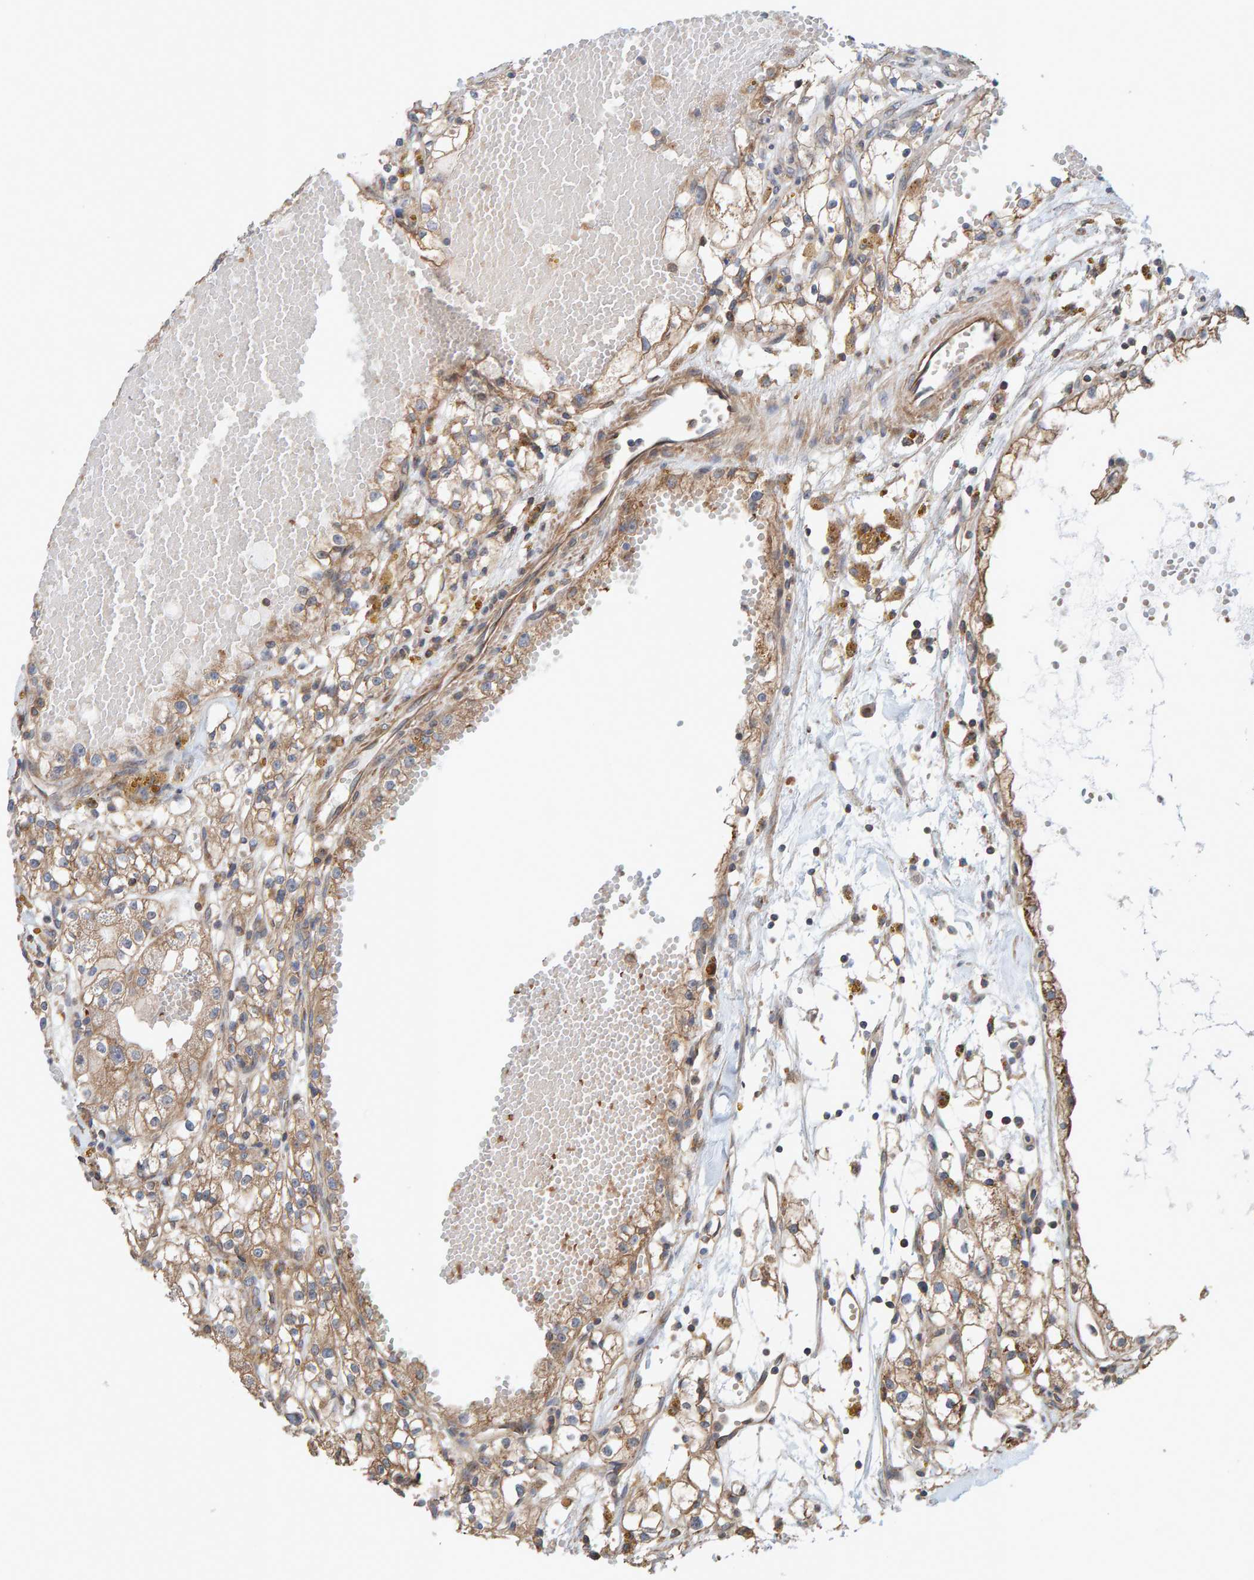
{"staining": {"intensity": "moderate", "quantity": ">75%", "location": "cytoplasmic/membranous"}, "tissue": "renal cancer", "cell_type": "Tumor cells", "image_type": "cancer", "snomed": [{"axis": "morphology", "description": "Adenocarcinoma, NOS"}, {"axis": "topography", "description": "Kidney"}], "caption": "Protein expression analysis of human renal cancer reveals moderate cytoplasmic/membranous positivity in about >75% of tumor cells.", "gene": "UBAP1", "patient": {"sex": "male", "age": 56}}